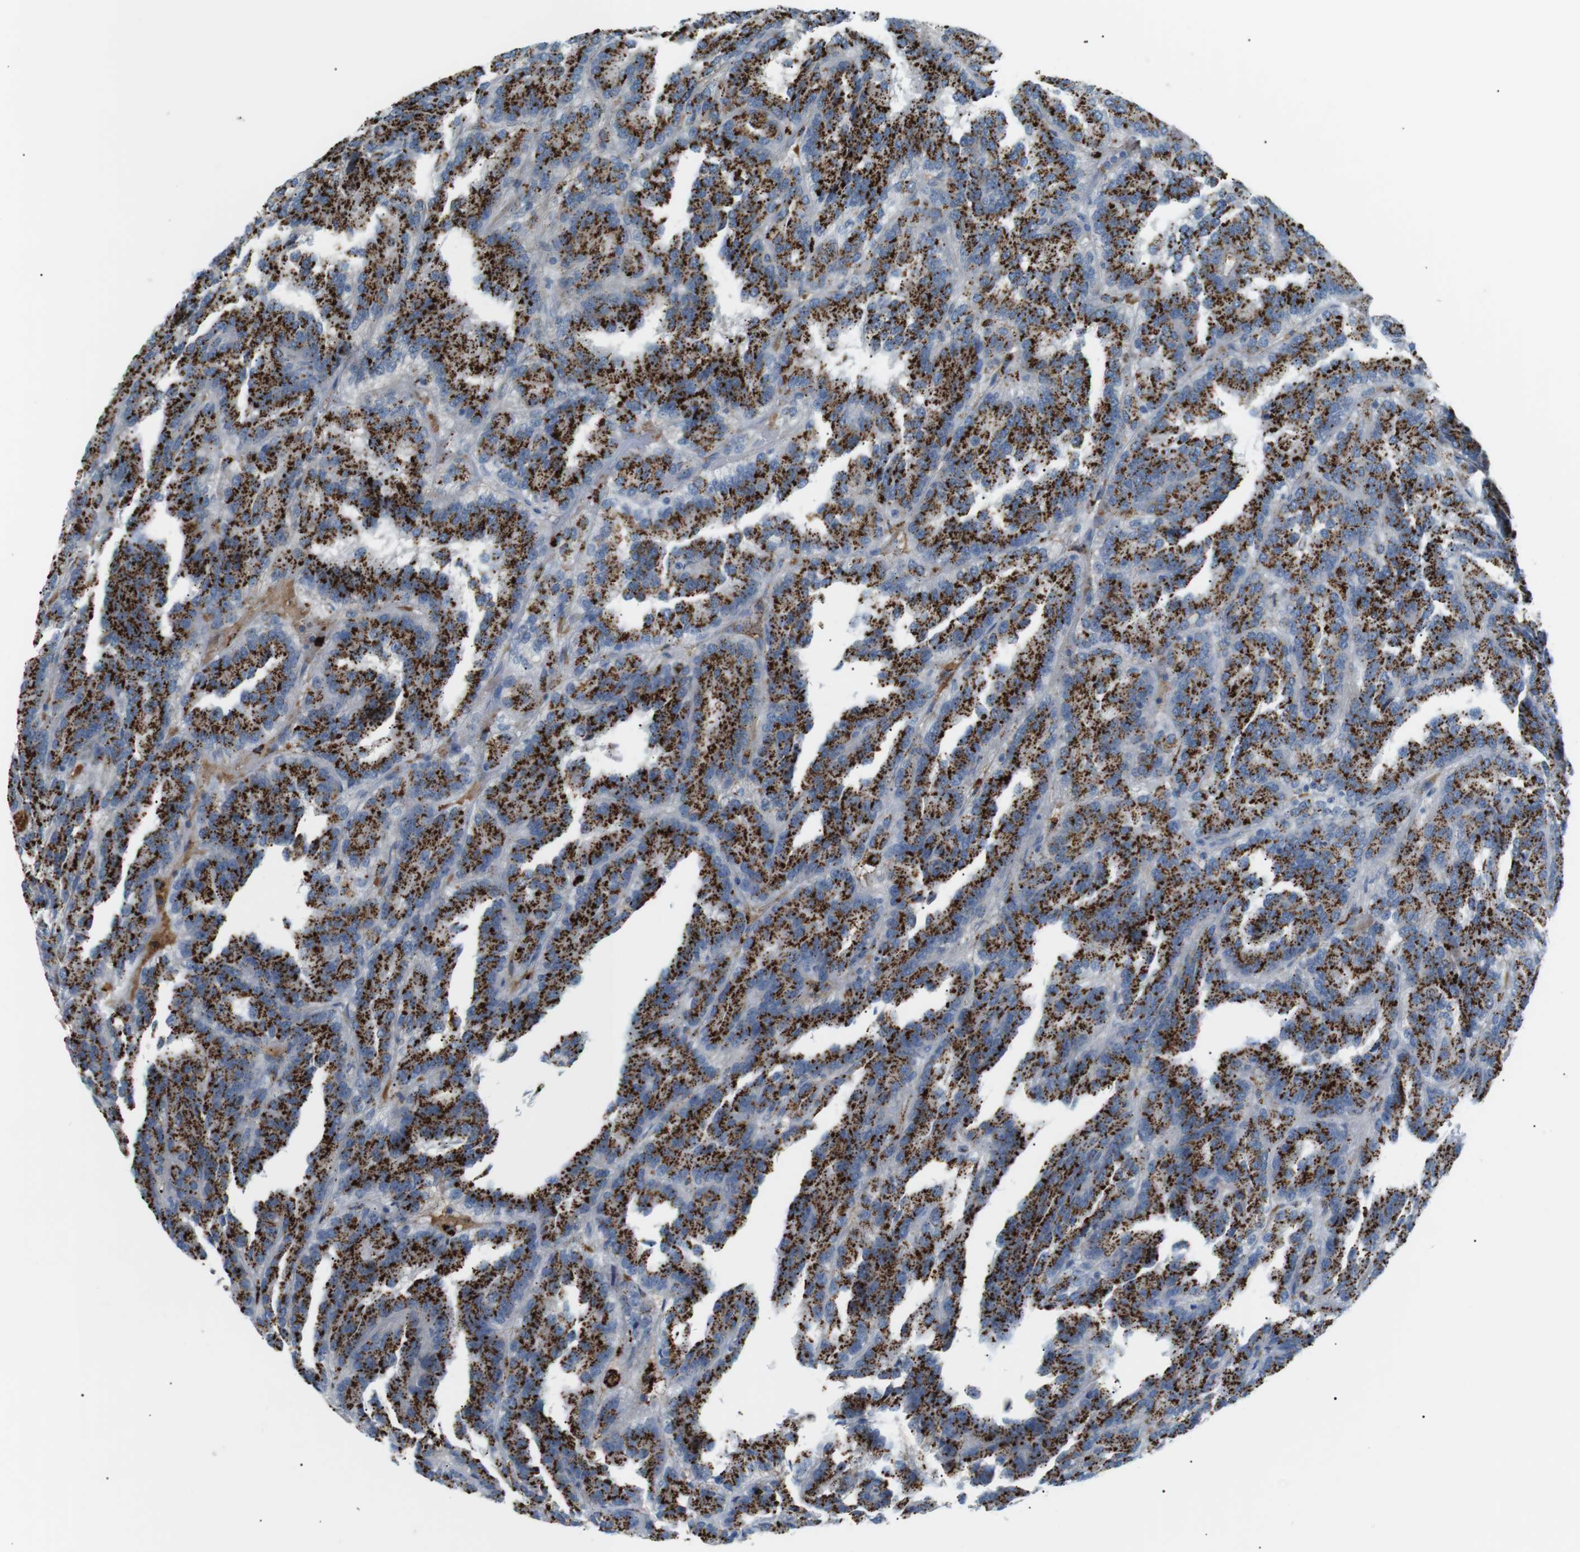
{"staining": {"intensity": "strong", "quantity": ">75%", "location": "cytoplasmic/membranous"}, "tissue": "renal cancer", "cell_type": "Tumor cells", "image_type": "cancer", "snomed": [{"axis": "morphology", "description": "Adenocarcinoma, NOS"}, {"axis": "topography", "description": "Kidney"}], "caption": "Immunohistochemical staining of human renal adenocarcinoma shows high levels of strong cytoplasmic/membranous expression in about >75% of tumor cells.", "gene": "B4GALNT2", "patient": {"sex": "male", "age": 46}}